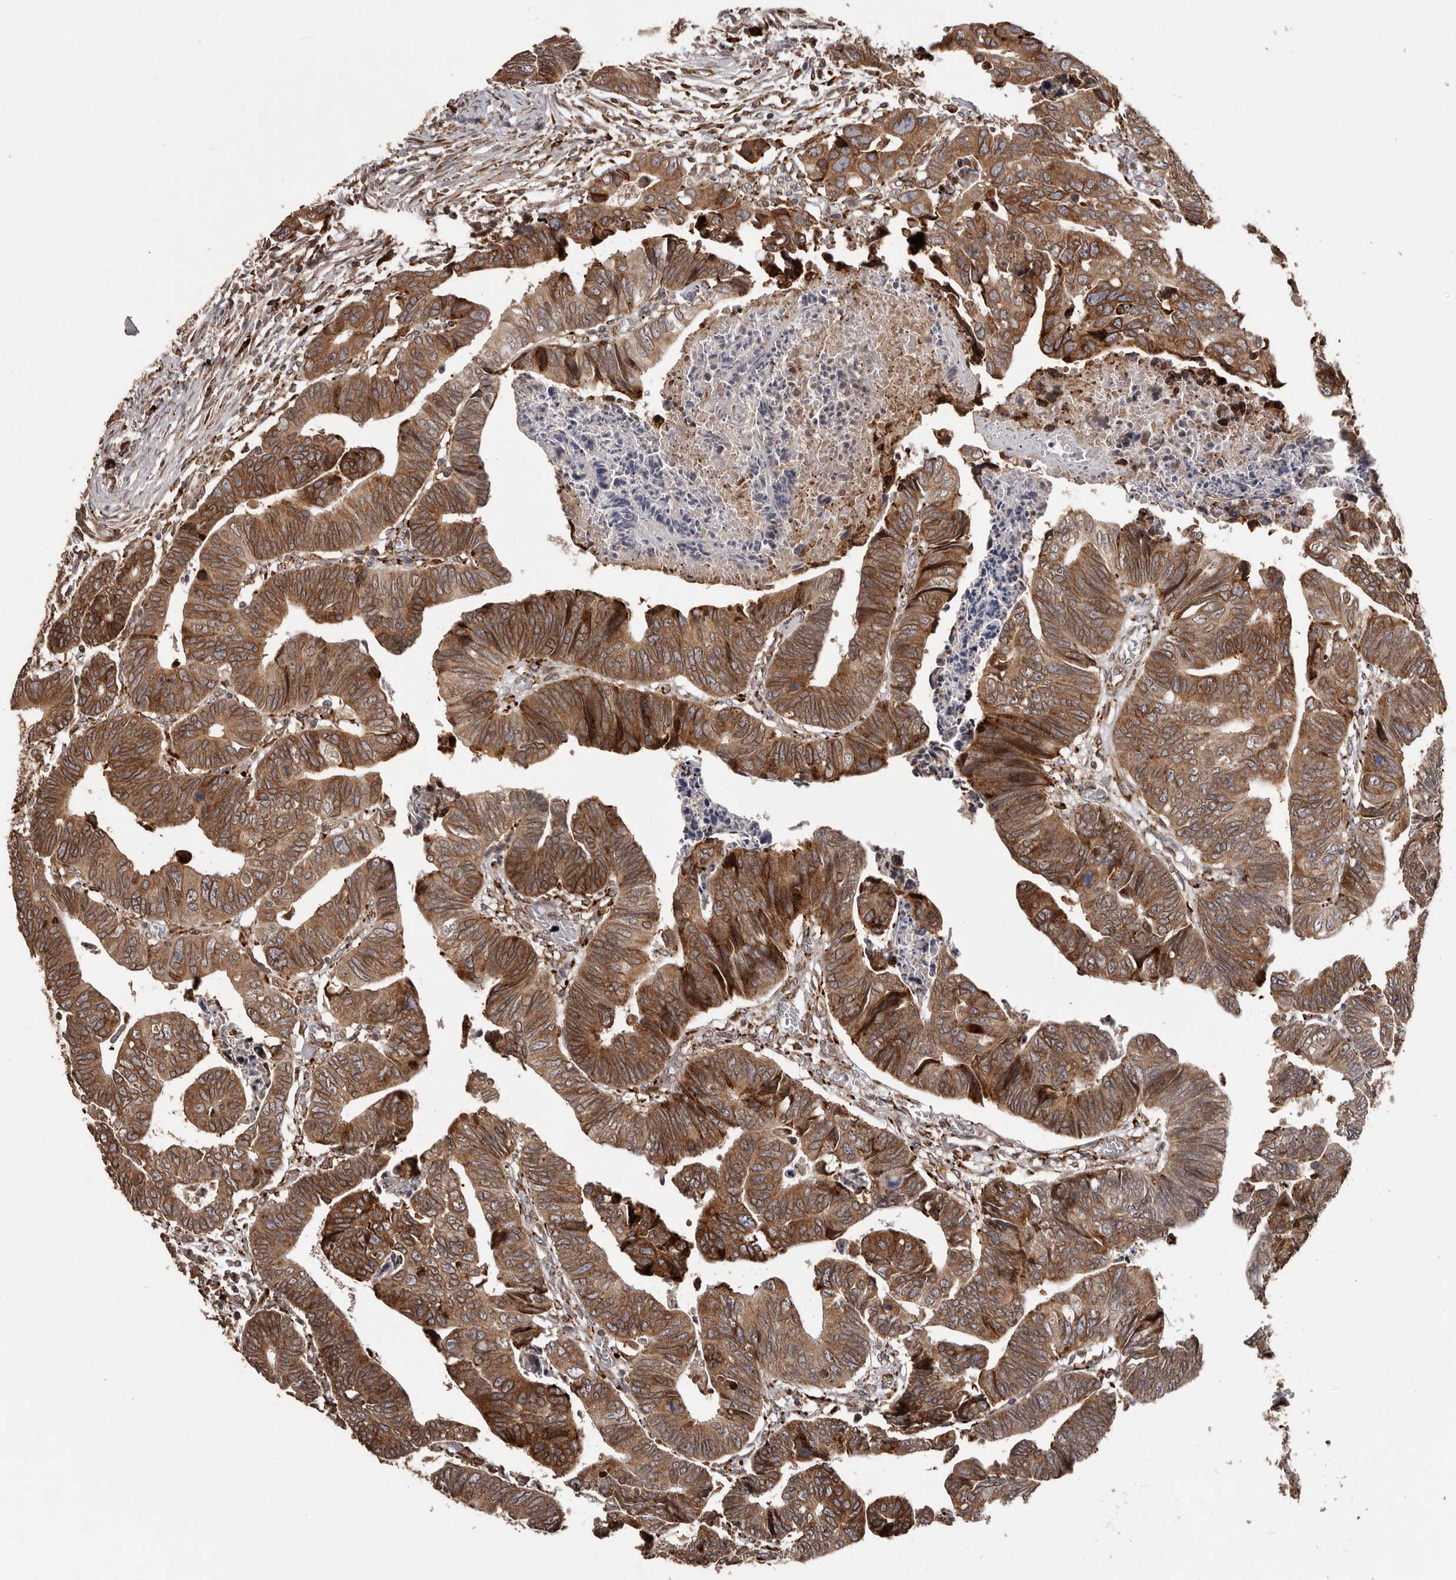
{"staining": {"intensity": "strong", "quantity": ">75%", "location": "cytoplasmic/membranous"}, "tissue": "colorectal cancer", "cell_type": "Tumor cells", "image_type": "cancer", "snomed": [{"axis": "morphology", "description": "Adenocarcinoma, NOS"}, {"axis": "topography", "description": "Rectum"}], "caption": "DAB (3,3'-diaminobenzidine) immunohistochemical staining of human adenocarcinoma (colorectal) displays strong cytoplasmic/membranous protein expression in about >75% of tumor cells. (IHC, brightfield microscopy, high magnification).", "gene": "NUP43", "patient": {"sex": "female", "age": 65}}